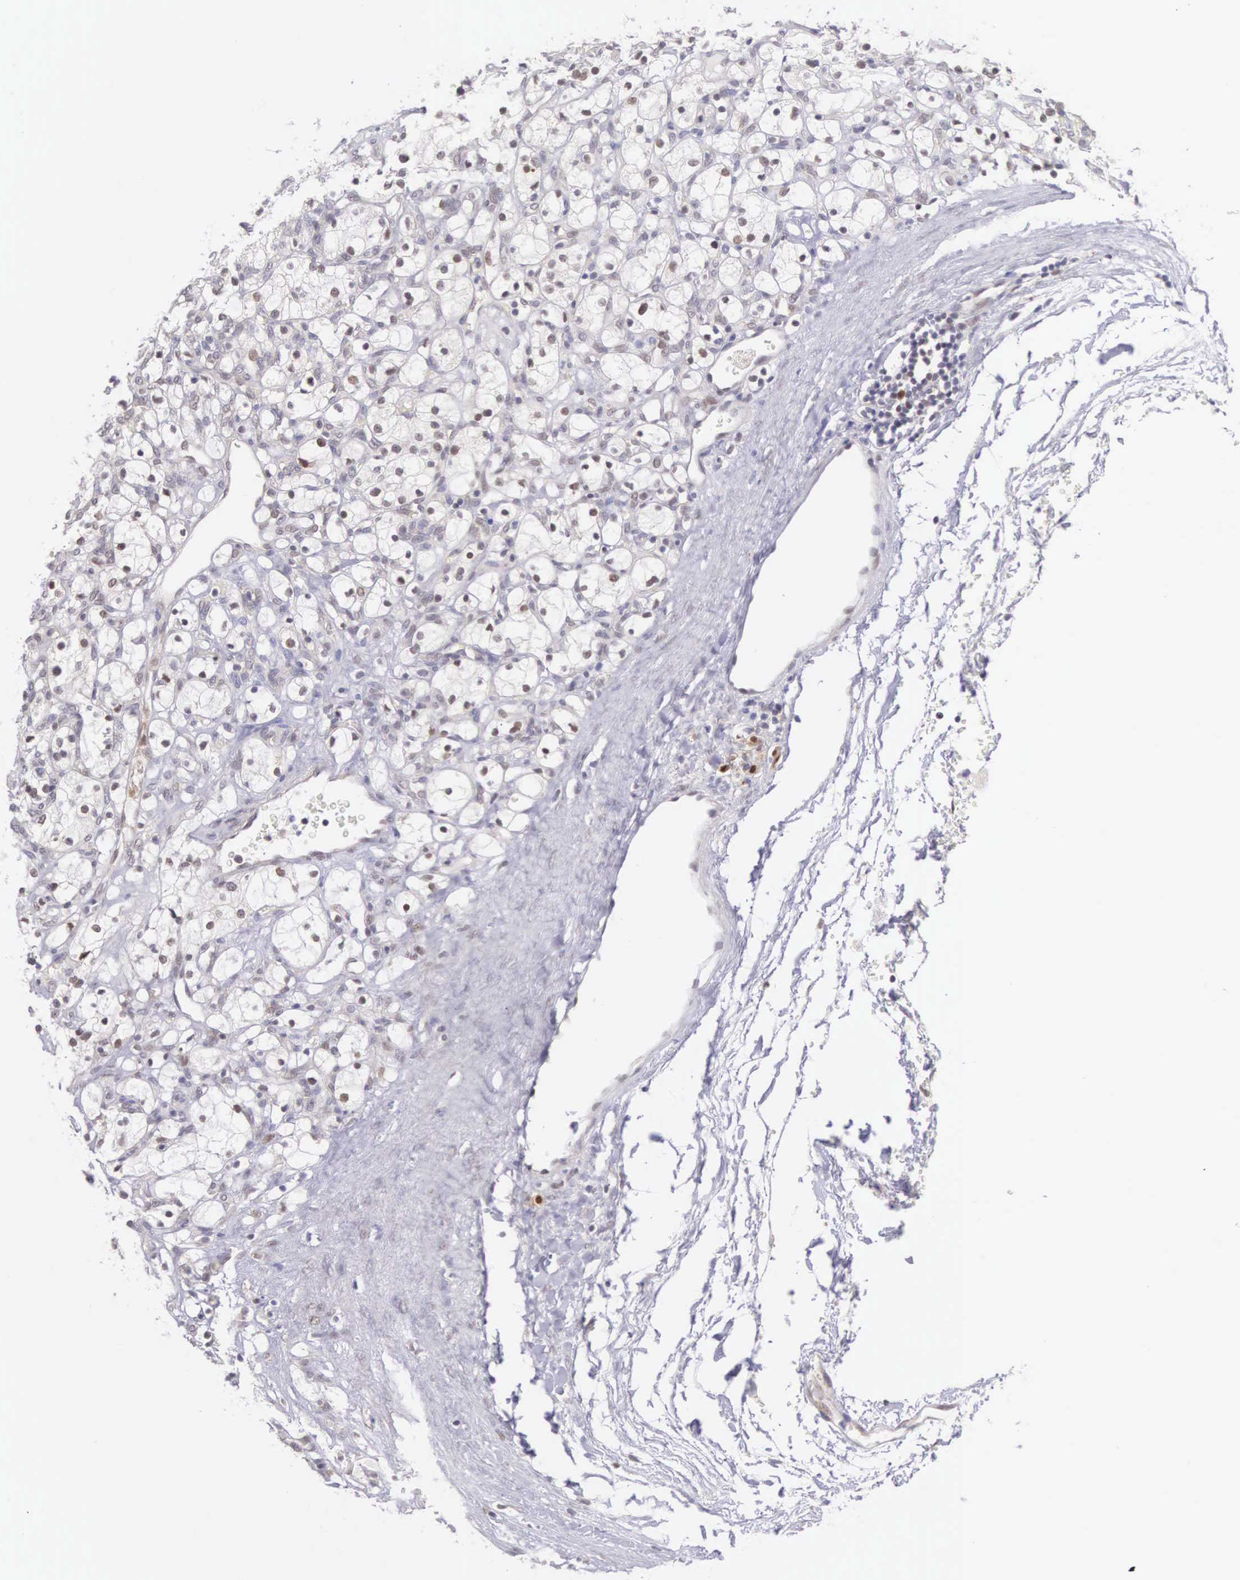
{"staining": {"intensity": "weak", "quantity": "<25%", "location": "nuclear"}, "tissue": "renal cancer", "cell_type": "Tumor cells", "image_type": "cancer", "snomed": [{"axis": "morphology", "description": "Adenocarcinoma, NOS"}, {"axis": "topography", "description": "Kidney"}], "caption": "Tumor cells are negative for protein expression in human adenocarcinoma (renal). (DAB (3,3'-diaminobenzidine) IHC, high magnification).", "gene": "CCDC117", "patient": {"sex": "female", "age": 83}}